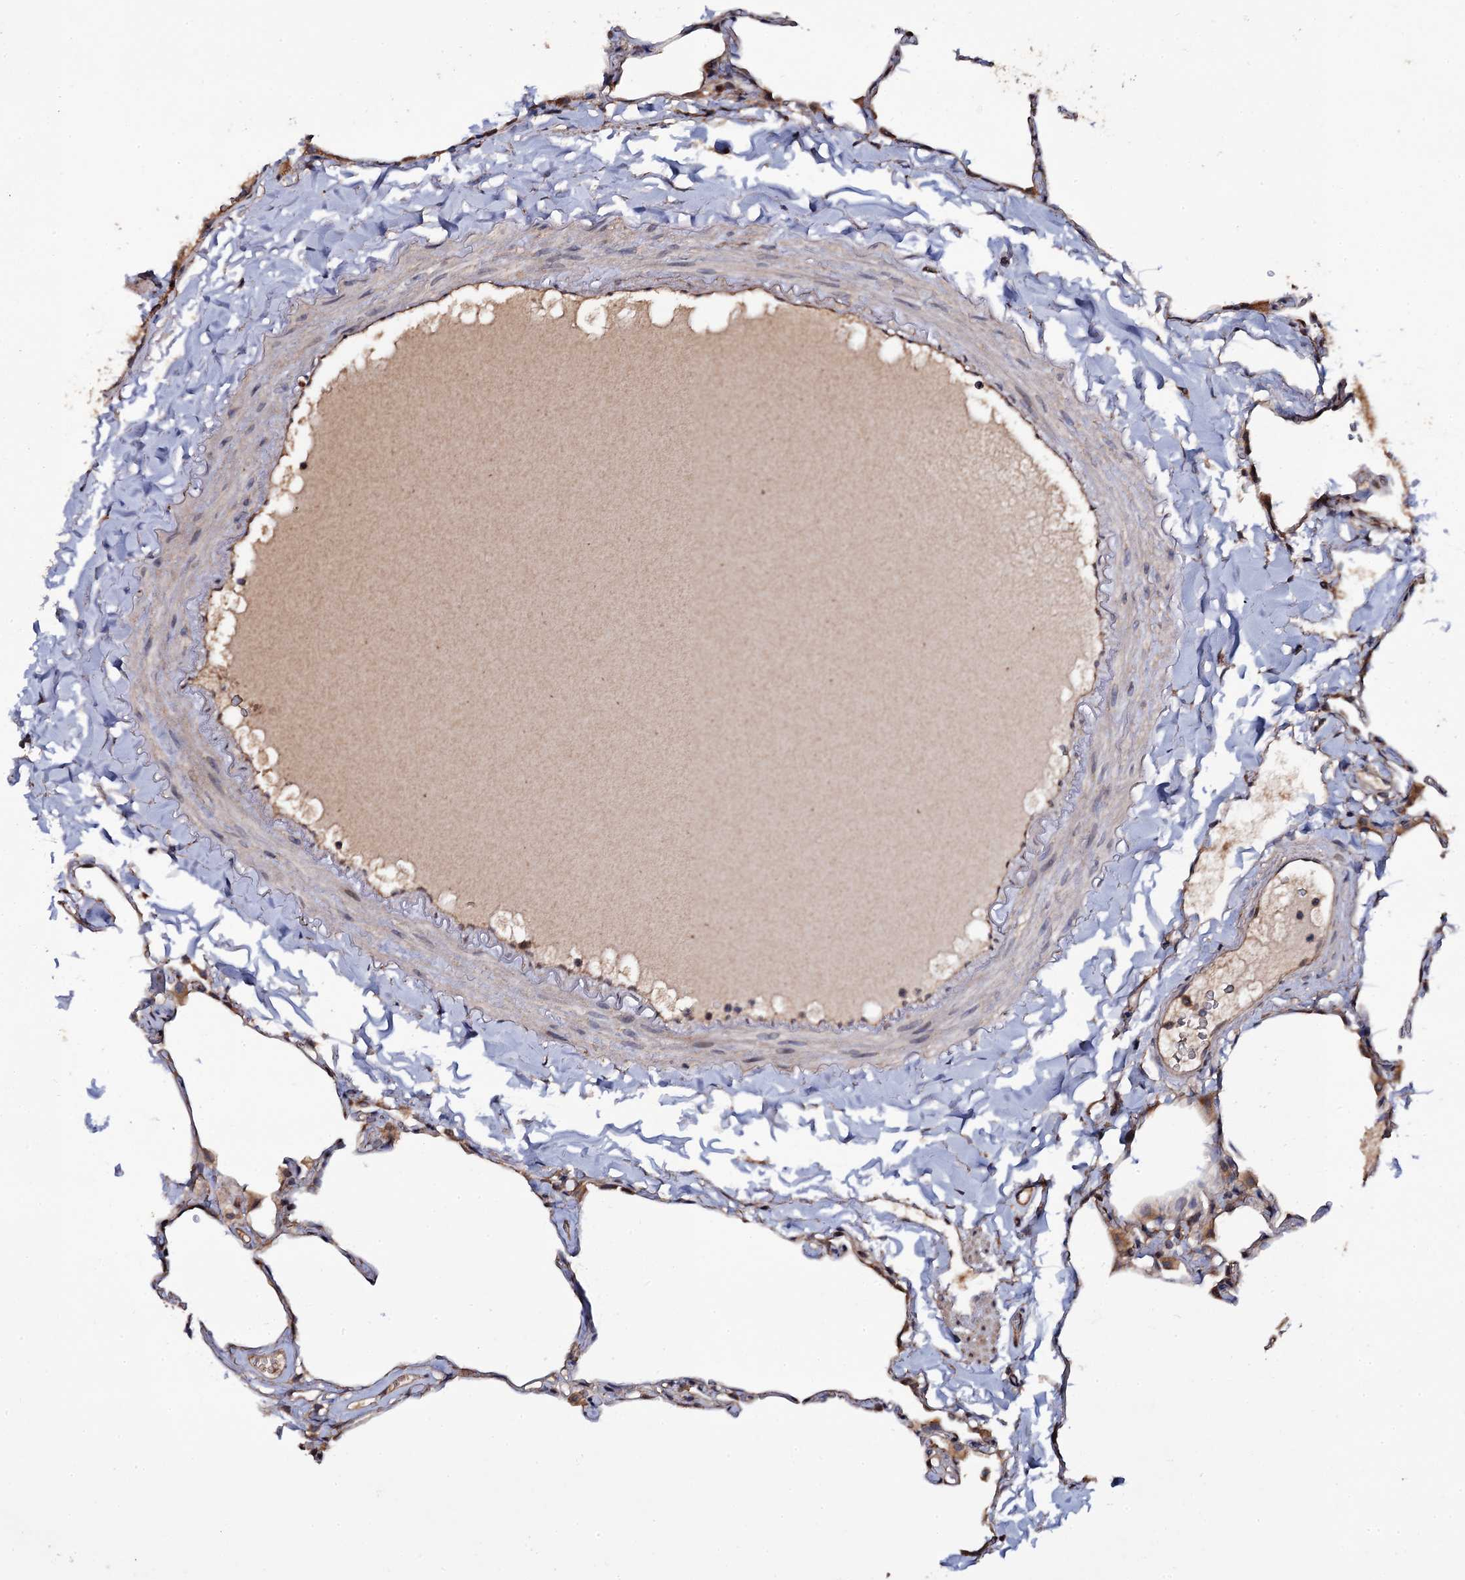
{"staining": {"intensity": "weak", "quantity": "25%-75%", "location": "cytoplasmic/membranous"}, "tissue": "lung", "cell_type": "Alveolar cells", "image_type": "normal", "snomed": [{"axis": "morphology", "description": "Normal tissue, NOS"}, {"axis": "topography", "description": "Lung"}], "caption": "The histopathology image demonstrates immunohistochemical staining of normal lung. There is weak cytoplasmic/membranous expression is appreciated in about 25%-75% of alveolar cells. The staining was performed using DAB (3,3'-diaminobenzidine) to visualize the protein expression in brown, while the nuclei were stained in blue with hematoxylin (Magnification: 20x).", "gene": "TTC23", "patient": {"sex": "male", "age": 65}}